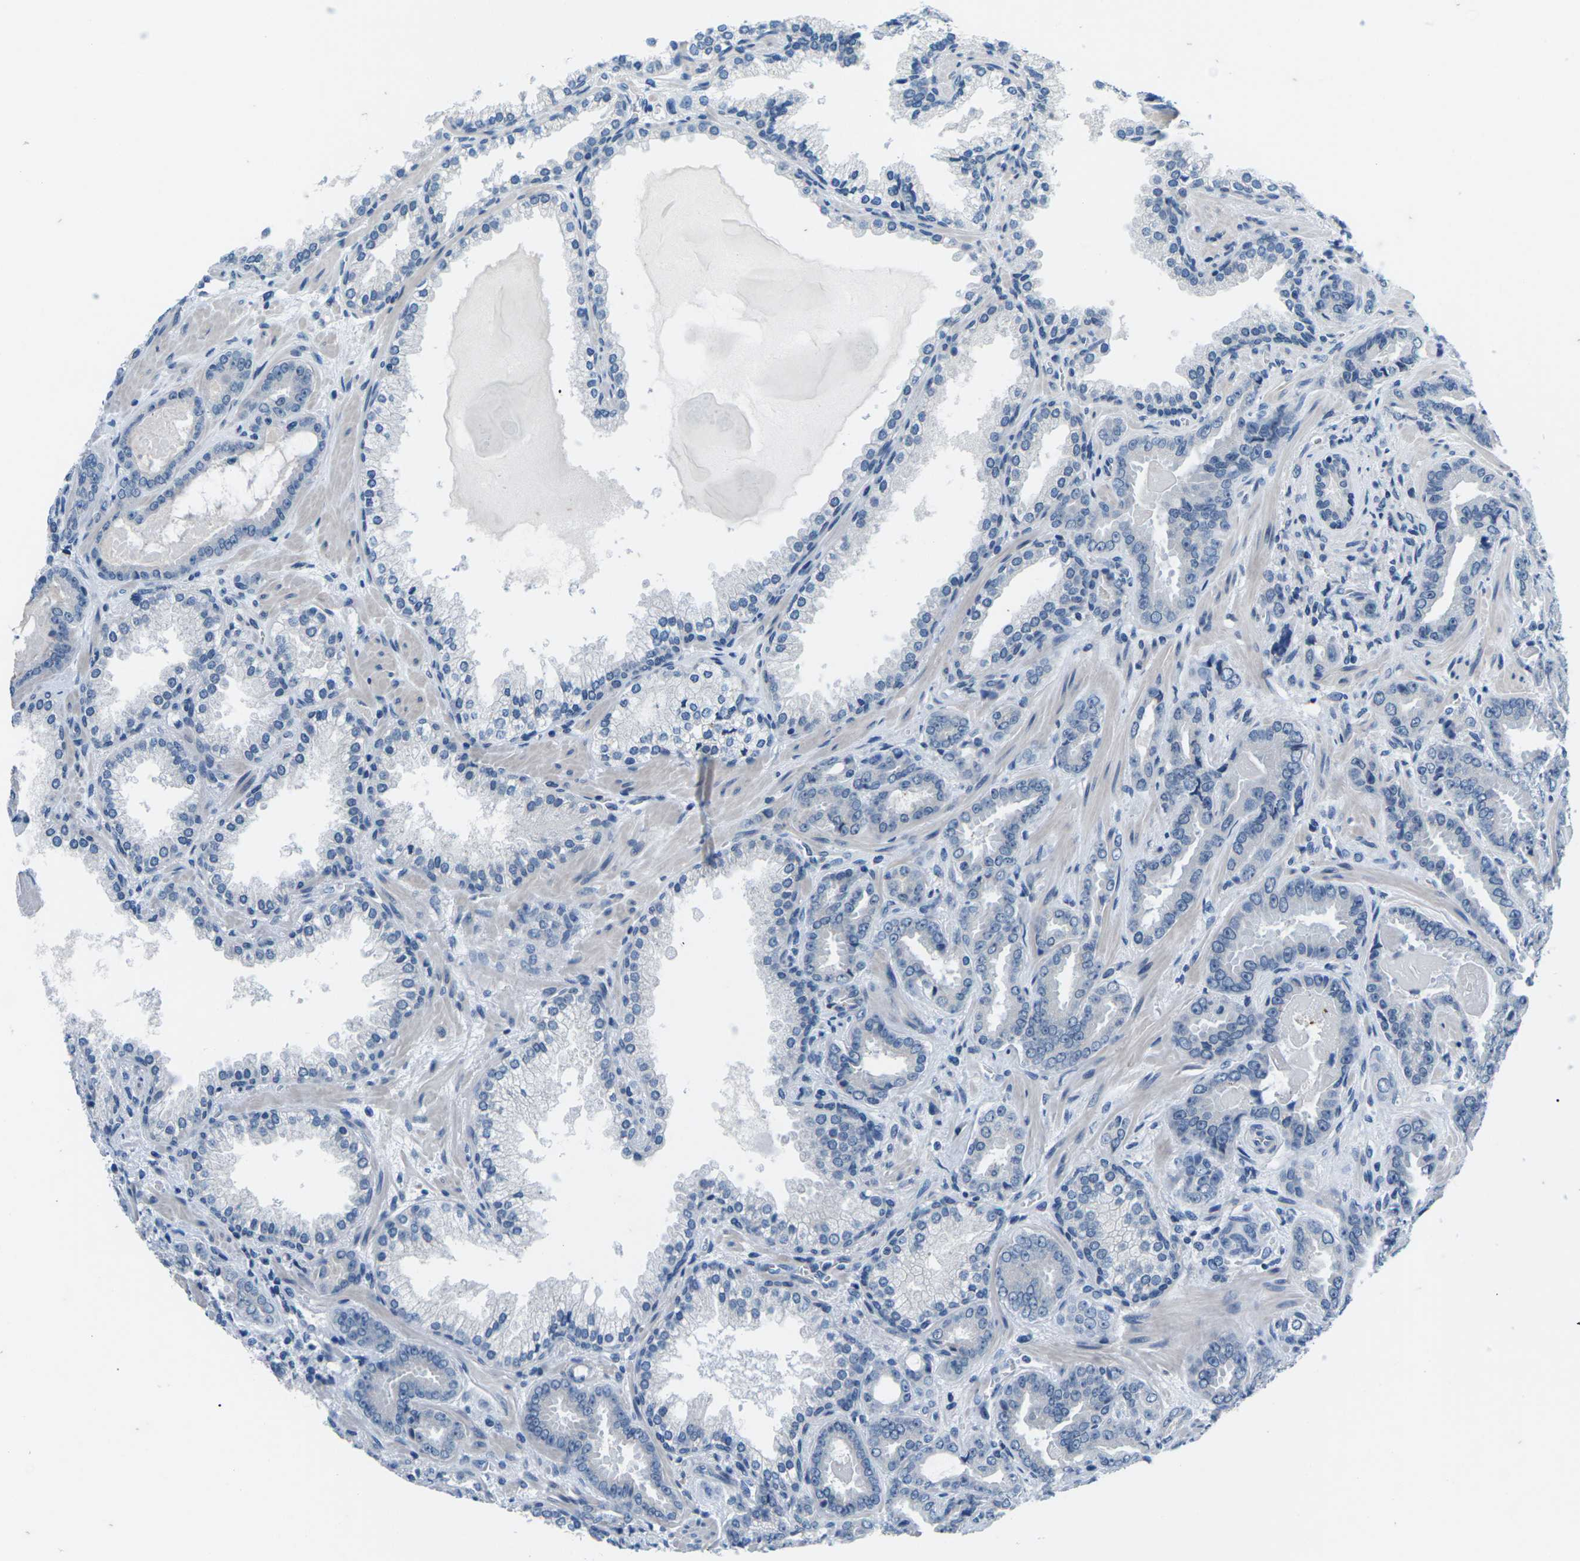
{"staining": {"intensity": "negative", "quantity": "none", "location": "none"}, "tissue": "prostate cancer", "cell_type": "Tumor cells", "image_type": "cancer", "snomed": [{"axis": "morphology", "description": "Adenocarcinoma, Low grade"}, {"axis": "topography", "description": "Prostate"}], "caption": "An IHC image of adenocarcinoma (low-grade) (prostate) is shown. There is no staining in tumor cells of adenocarcinoma (low-grade) (prostate).", "gene": "UMOD", "patient": {"sex": "male", "age": 60}}